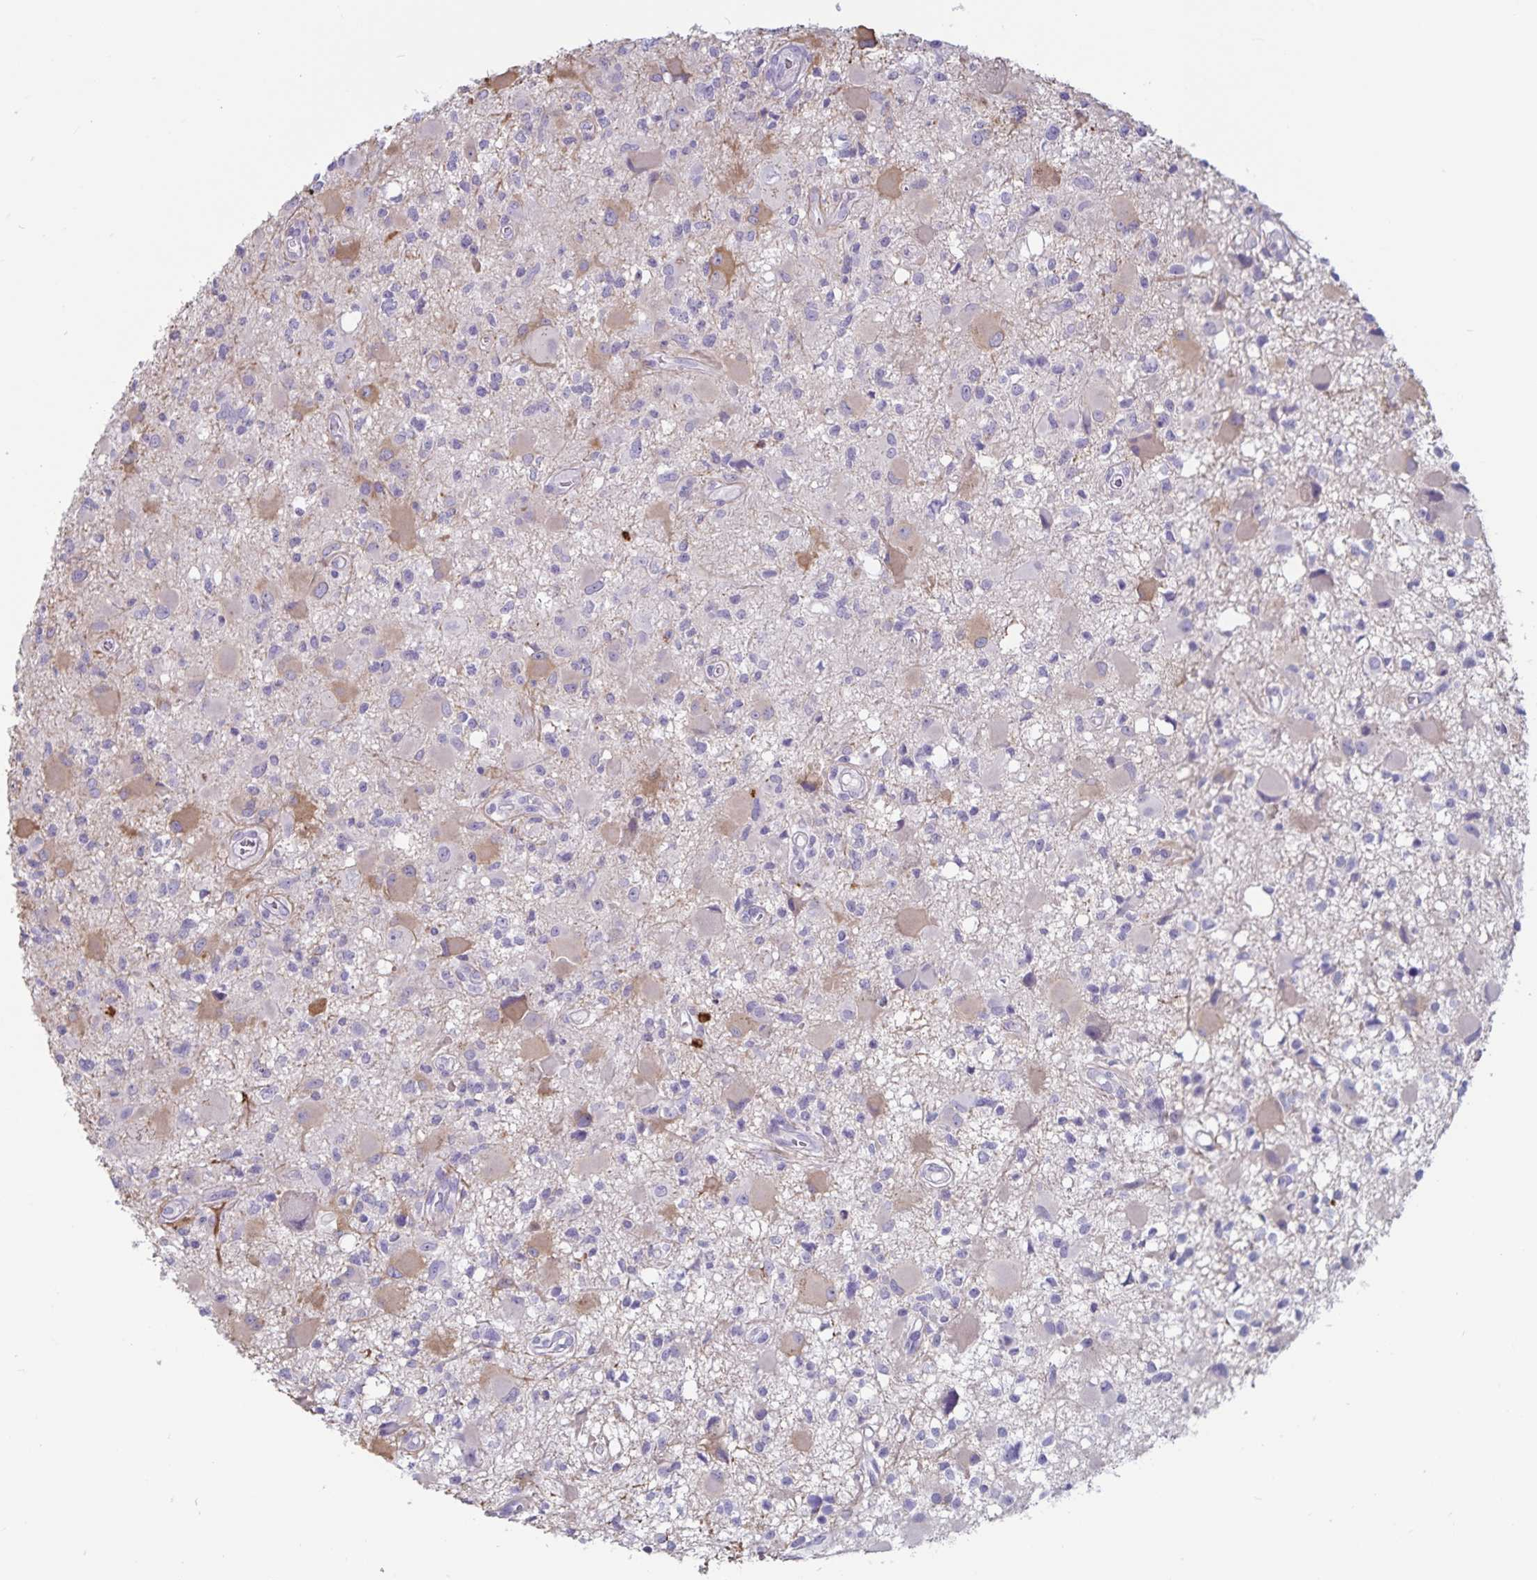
{"staining": {"intensity": "negative", "quantity": "none", "location": "none"}, "tissue": "glioma", "cell_type": "Tumor cells", "image_type": "cancer", "snomed": [{"axis": "morphology", "description": "Glioma, malignant, High grade"}, {"axis": "topography", "description": "Brain"}], "caption": "The micrograph reveals no staining of tumor cells in glioma.", "gene": "GNLY", "patient": {"sex": "male", "age": 54}}